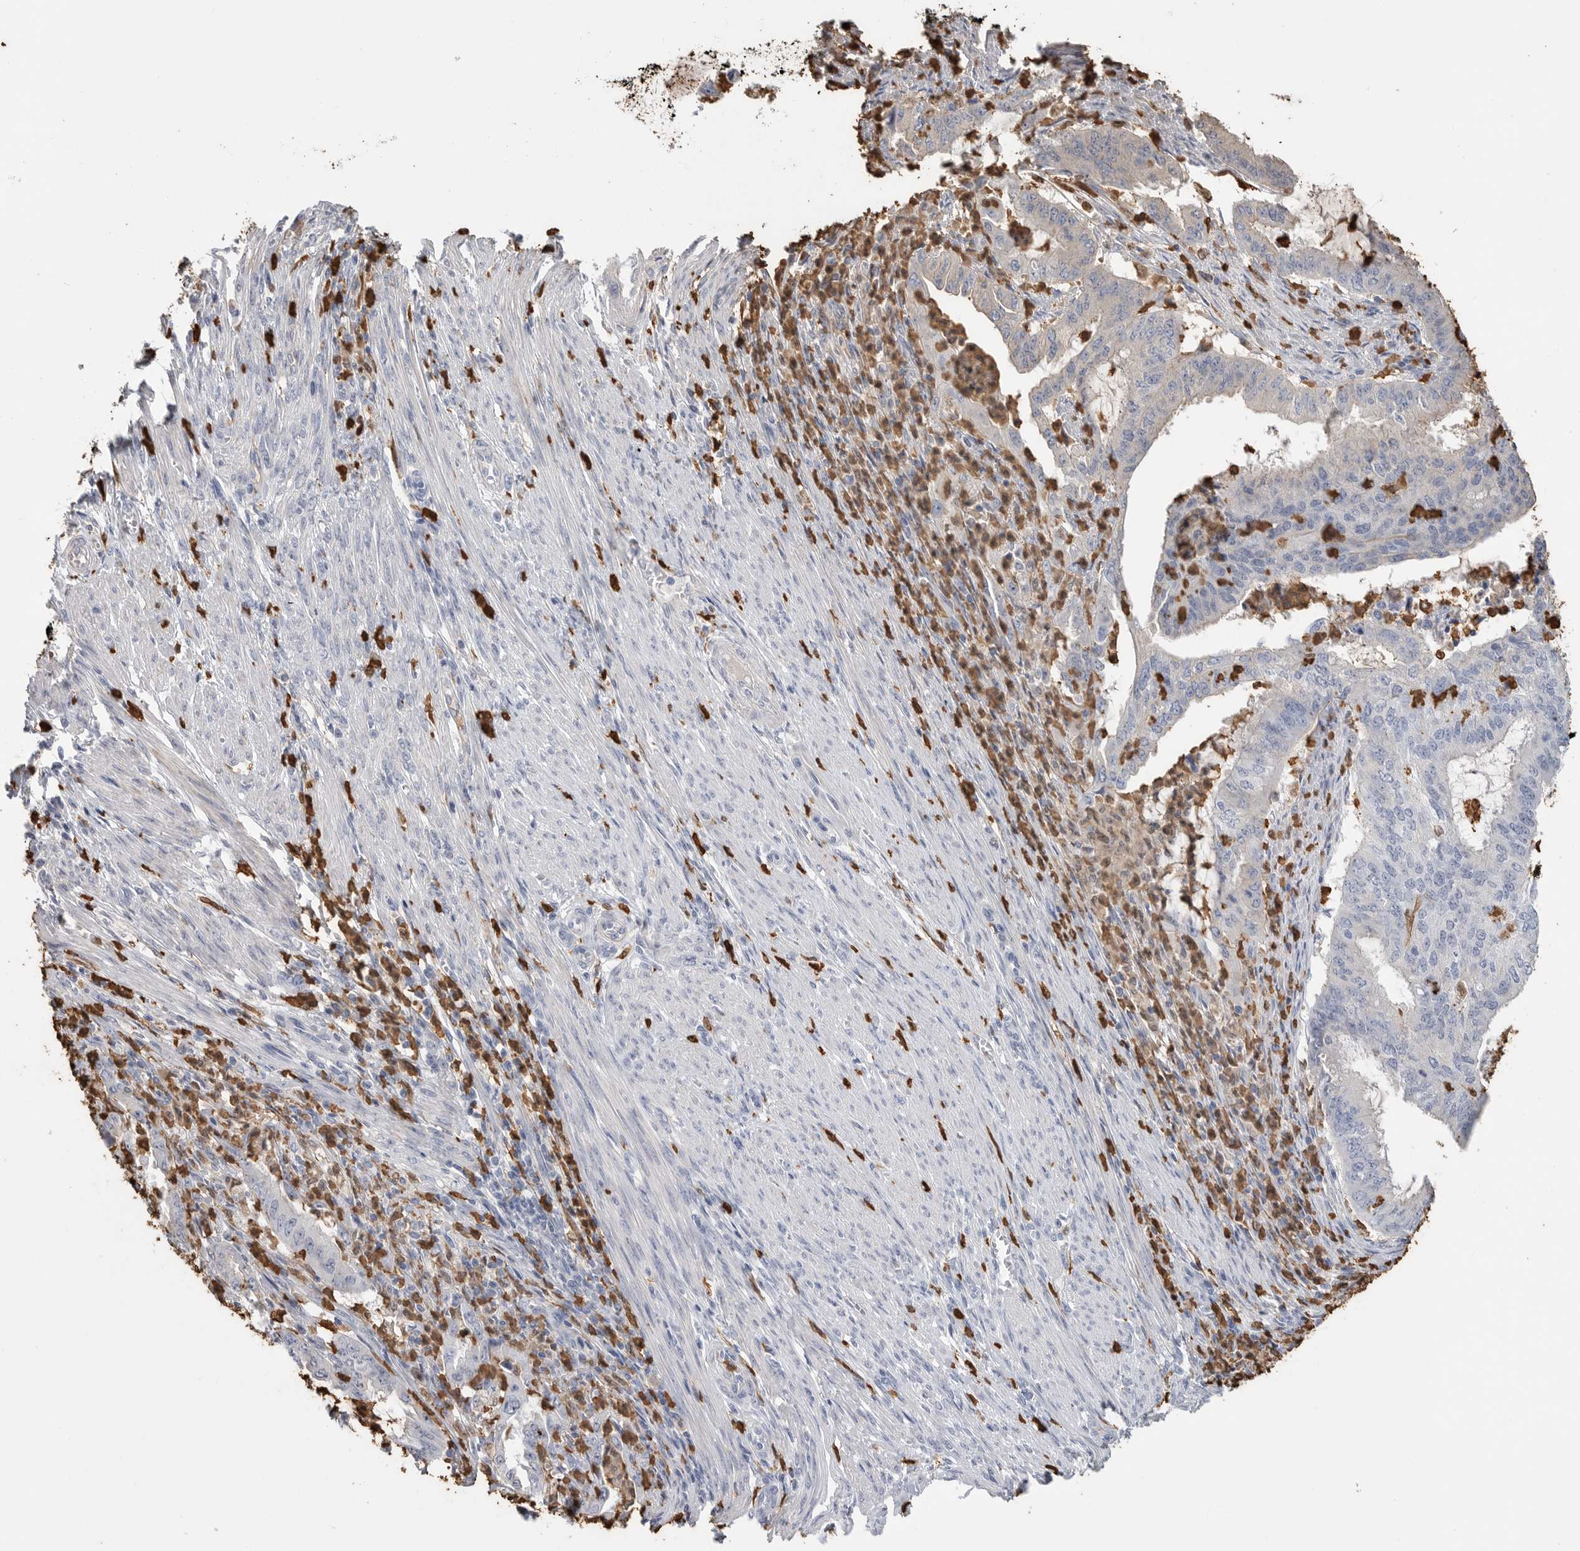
{"staining": {"intensity": "negative", "quantity": "none", "location": "none"}, "tissue": "endometrial cancer", "cell_type": "Tumor cells", "image_type": "cancer", "snomed": [{"axis": "morphology", "description": "Adenocarcinoma, NOS"}, {"axis": "topography", "description": "Endometrium"}], "caption": "There is no significant positivity in tumor cells of endometrial cancer.", "gene": "CYB561D1", "patient": {"sex": "female", "age": 51}}